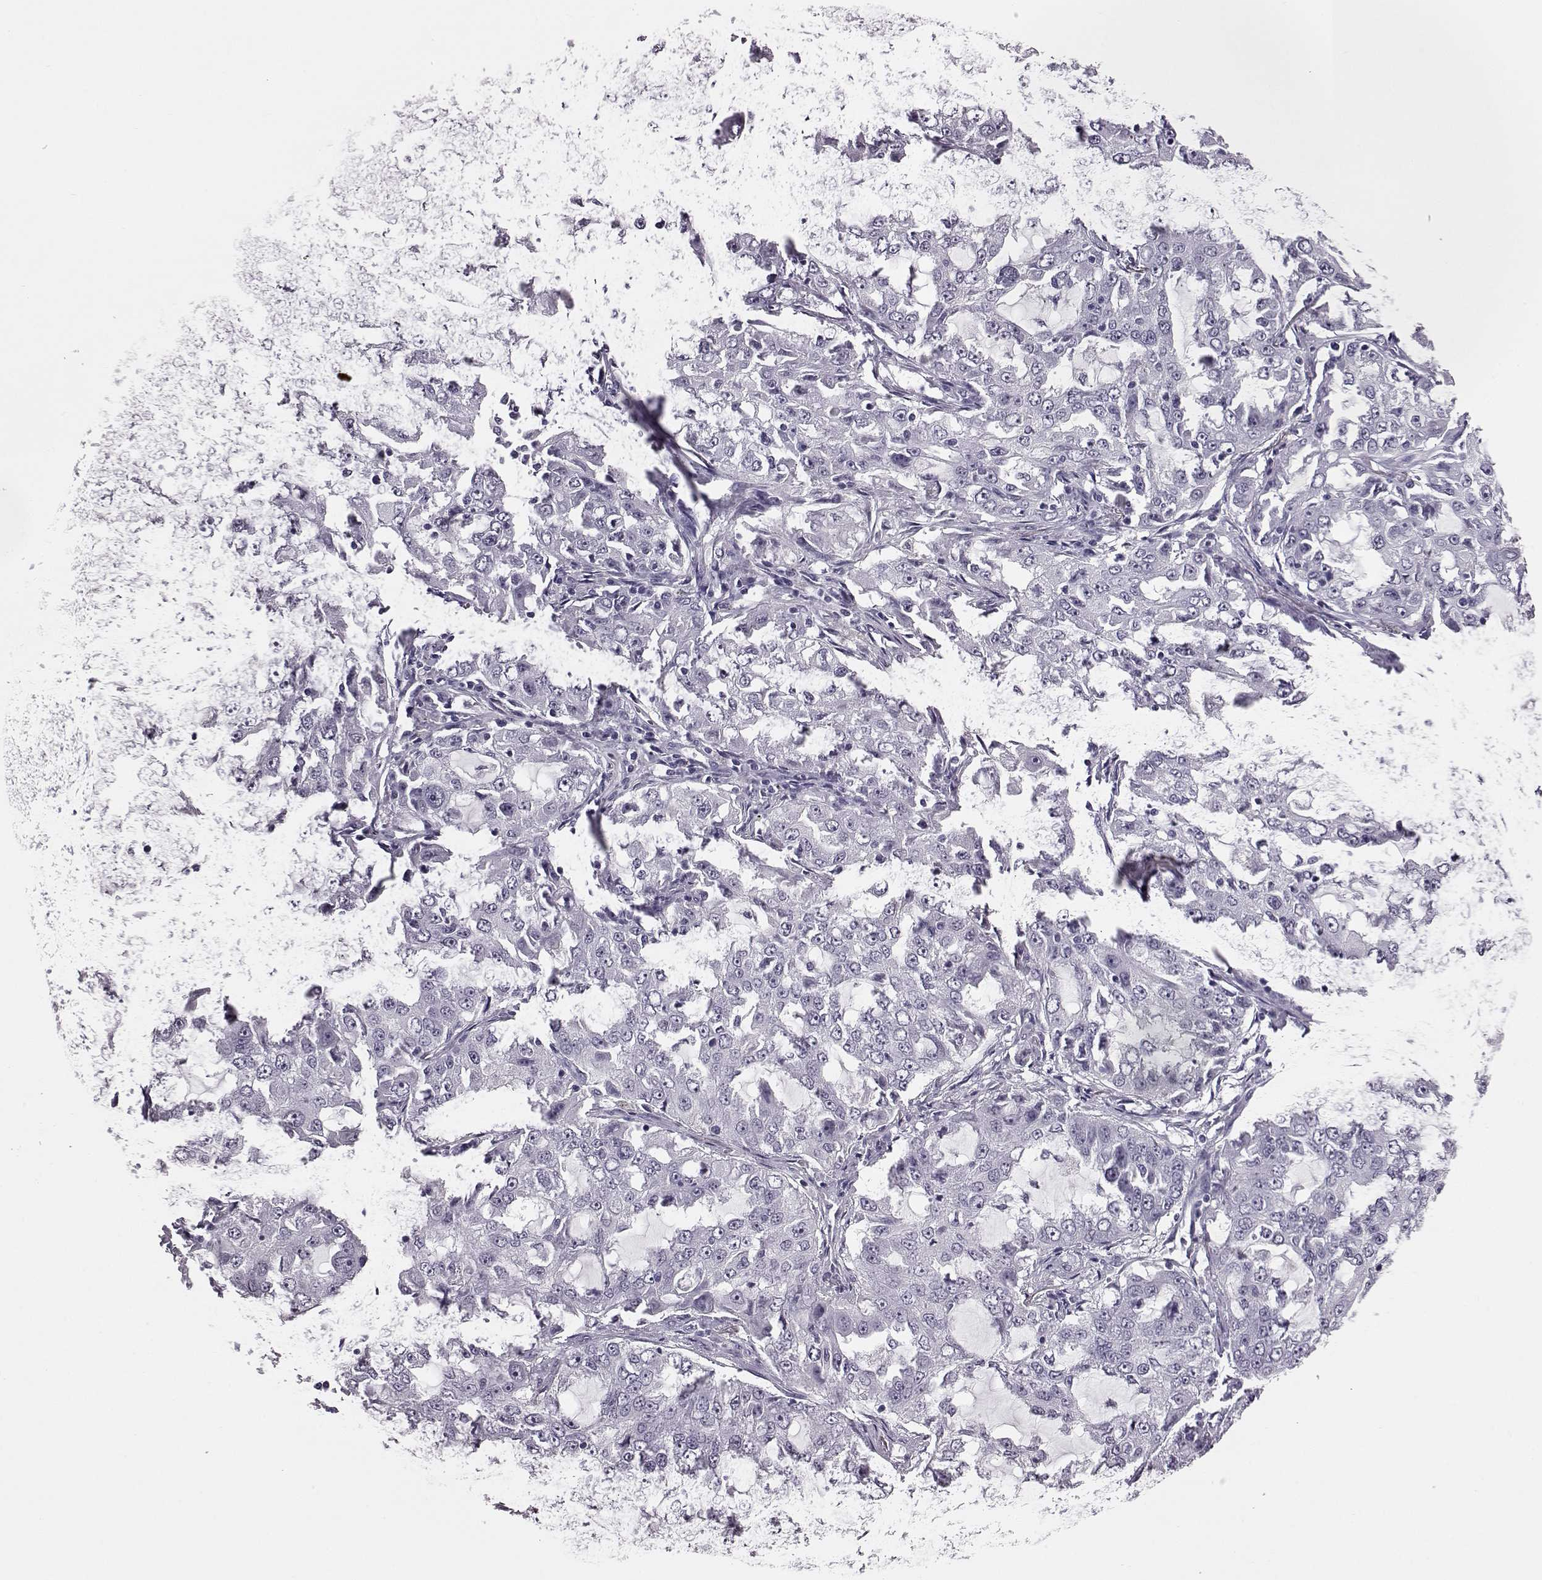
{"staining": {"intensity": "negative", "quantity": "none", "location": "none"}, "tissue": "lung cancer", "cell_type": "Tumor cells", "image_type": "cancer", "snomed": [{"axis": "morphology", "description": "Adenocarcinoma, NOS"}, {"axis": "topography", "description": "Lung"}], "caption": "Immunohistochemistry of lung cancer (adenocarcinoma) displays no positivity in tumor cells.", "gene": "ADGRG2", "patient": {"sex": "female", "age": 61}}